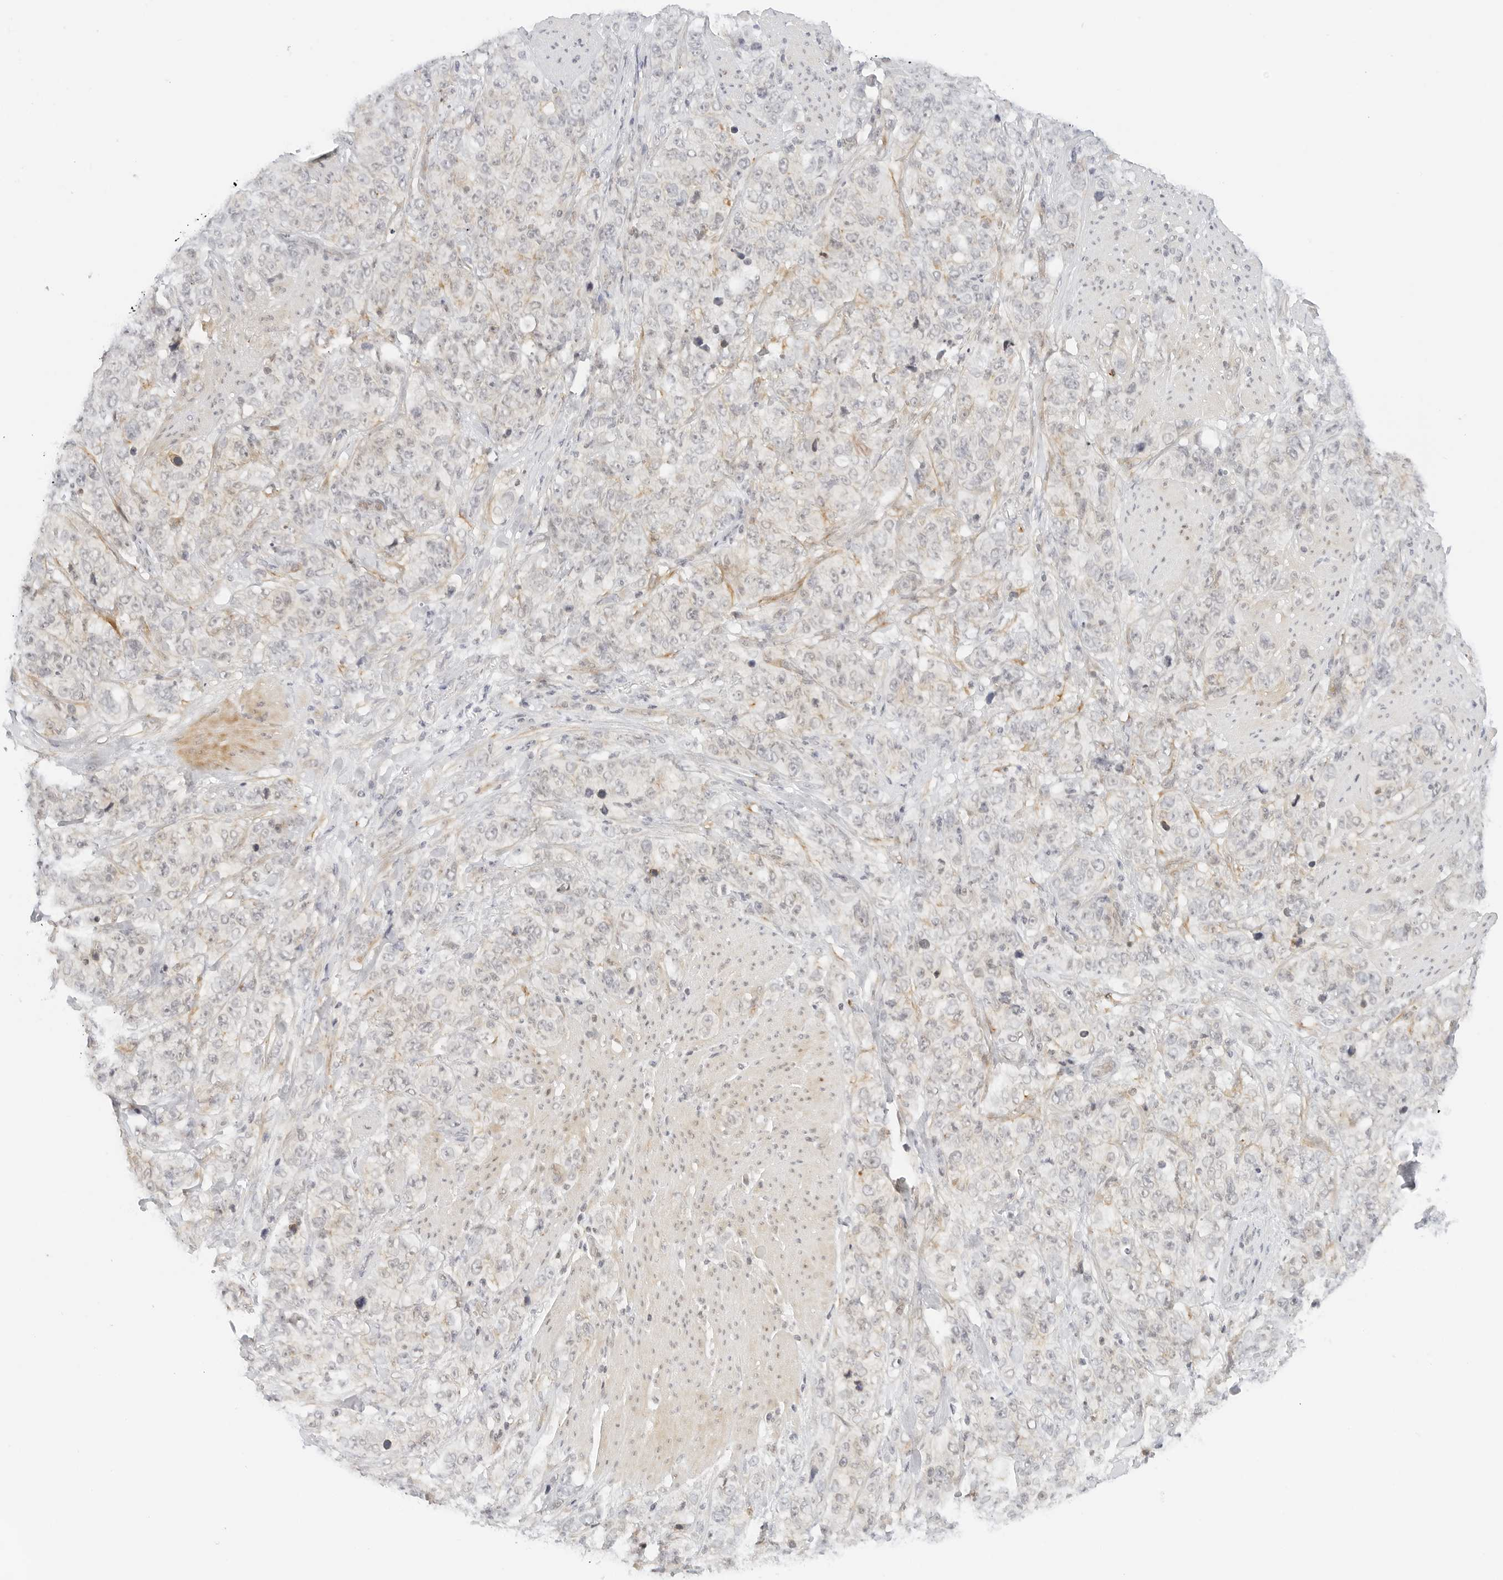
{"staining": {"intensity": "weak", "quantity": "<25%", "location": "cytoplasmic/membranous"}, "tissue": "stomach cancer", "cell_type": "Tumor cells", "image_type": "cancer", "snomed": [{"axis": "morphology", "description": "Adenocarcinoma, NOS"}, {"axis": "topography", "description": "Stomach"}], "caption": "An immunohistochemistry (IHC) histopathology image of adenocarcinoma (stomach) is shown. There is no staining in tumor cells of adenocarcinoma (stomach). The staining was performed using DAB (3,3'-diaminobenzidine) to visualize the protein expression in brown, while the nuclei were stained in blue with hematoxylin (Magnification: 20x).", "gene": "NEO1", "patient": {"sex": "male", "age": 48}}